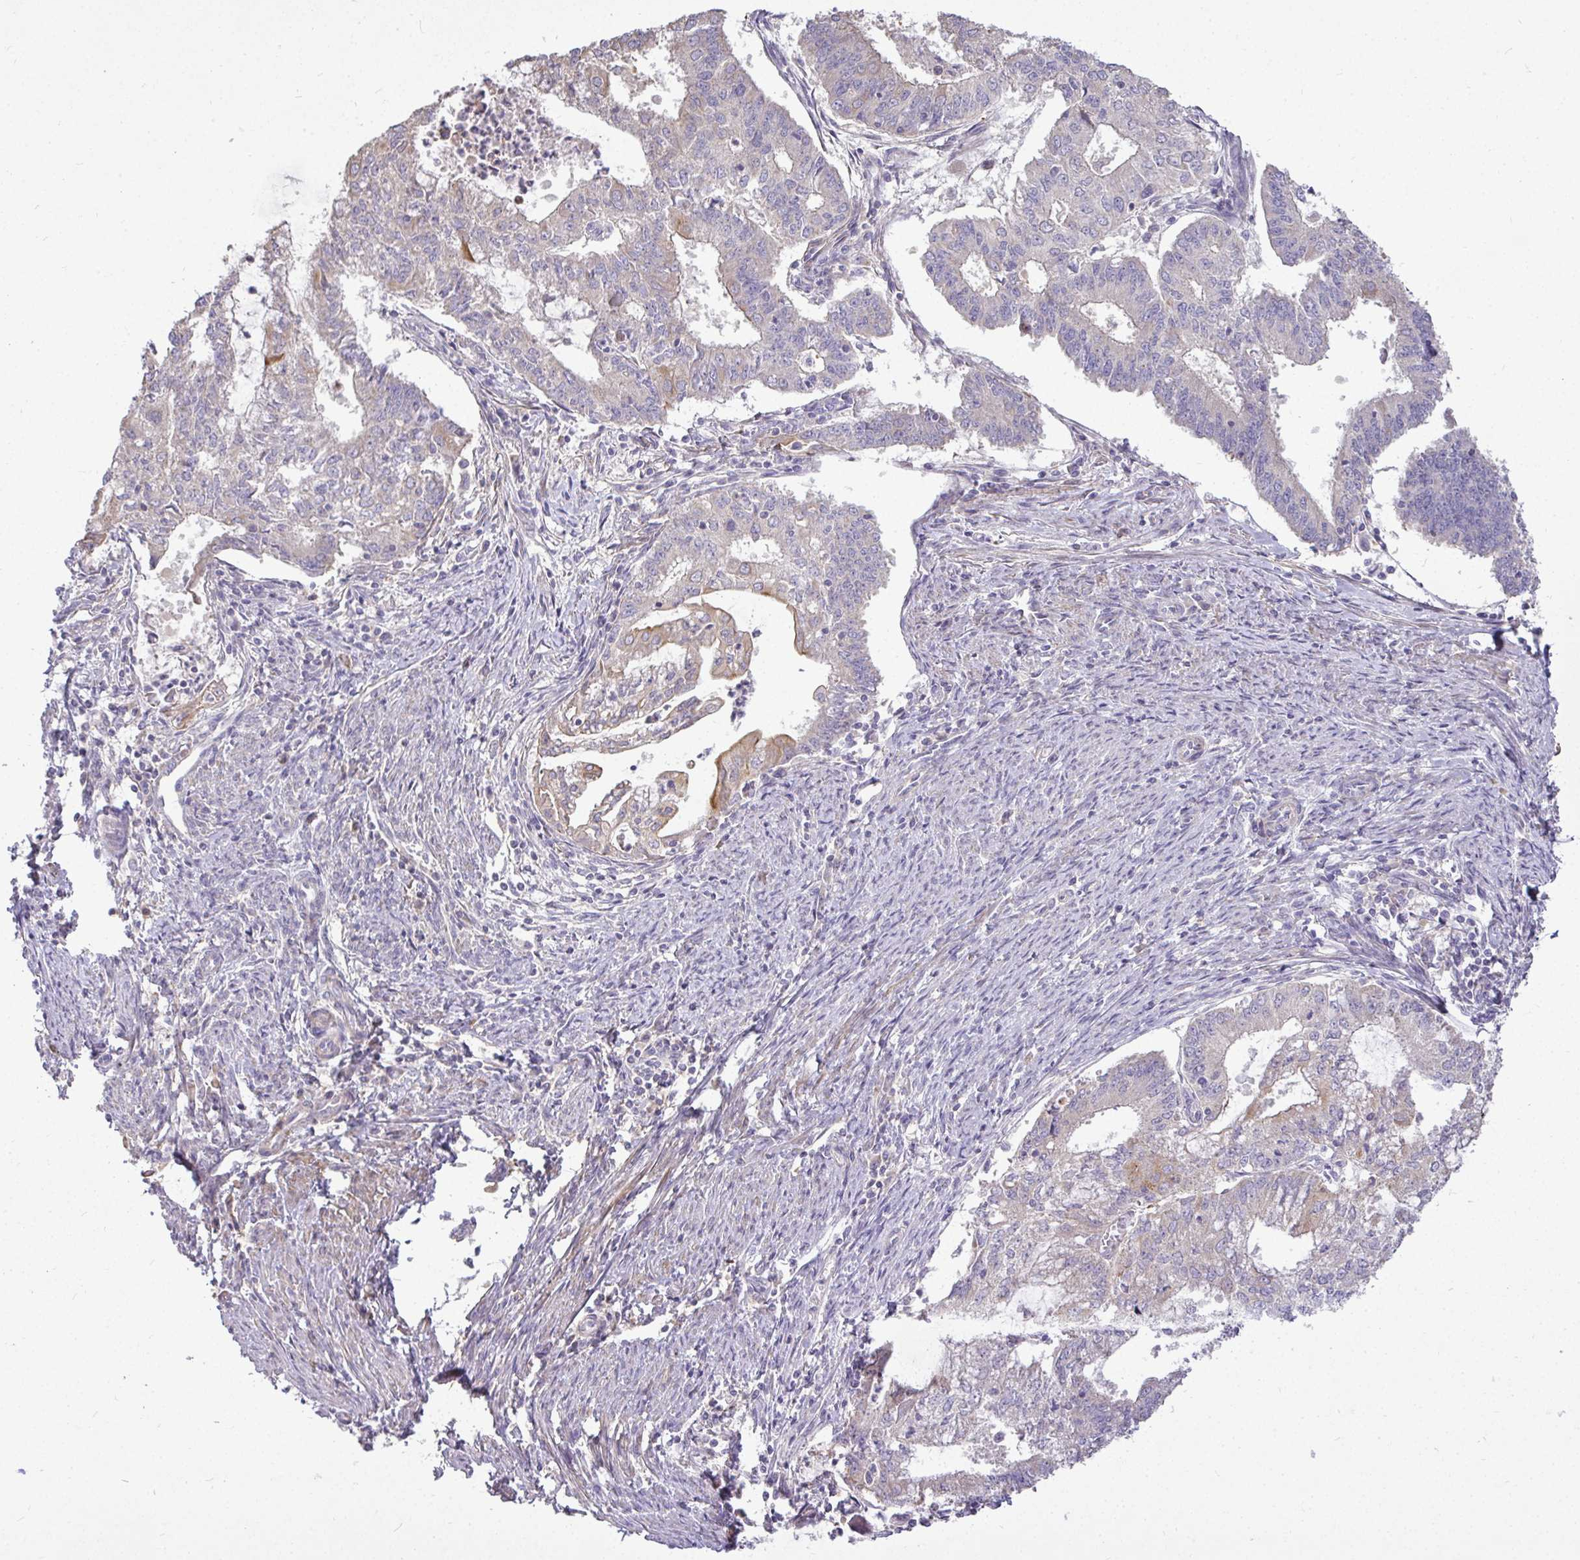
{"staining": {"intensity": "moderate", "quantity": "<25%", "location": "cytoplasmic/membranous"}, "tissue": "endometrial cancer", "cell_type": "Tumor cells", "image_type": "cancer", "snomed": [{"axis": "morphology", "description": "Adenocarcinoma, NOS"}, {"axis": "topography", "description": "Endometrium"}], "caption": "Moderate cytoplasmic/membranous positivity for a protein is appreciated in about <25% of tumor cells of endometrial adenocarcinoma using IHC.", "gene": "STRIP1", "patient": {"sex": "female", "age": 61}}